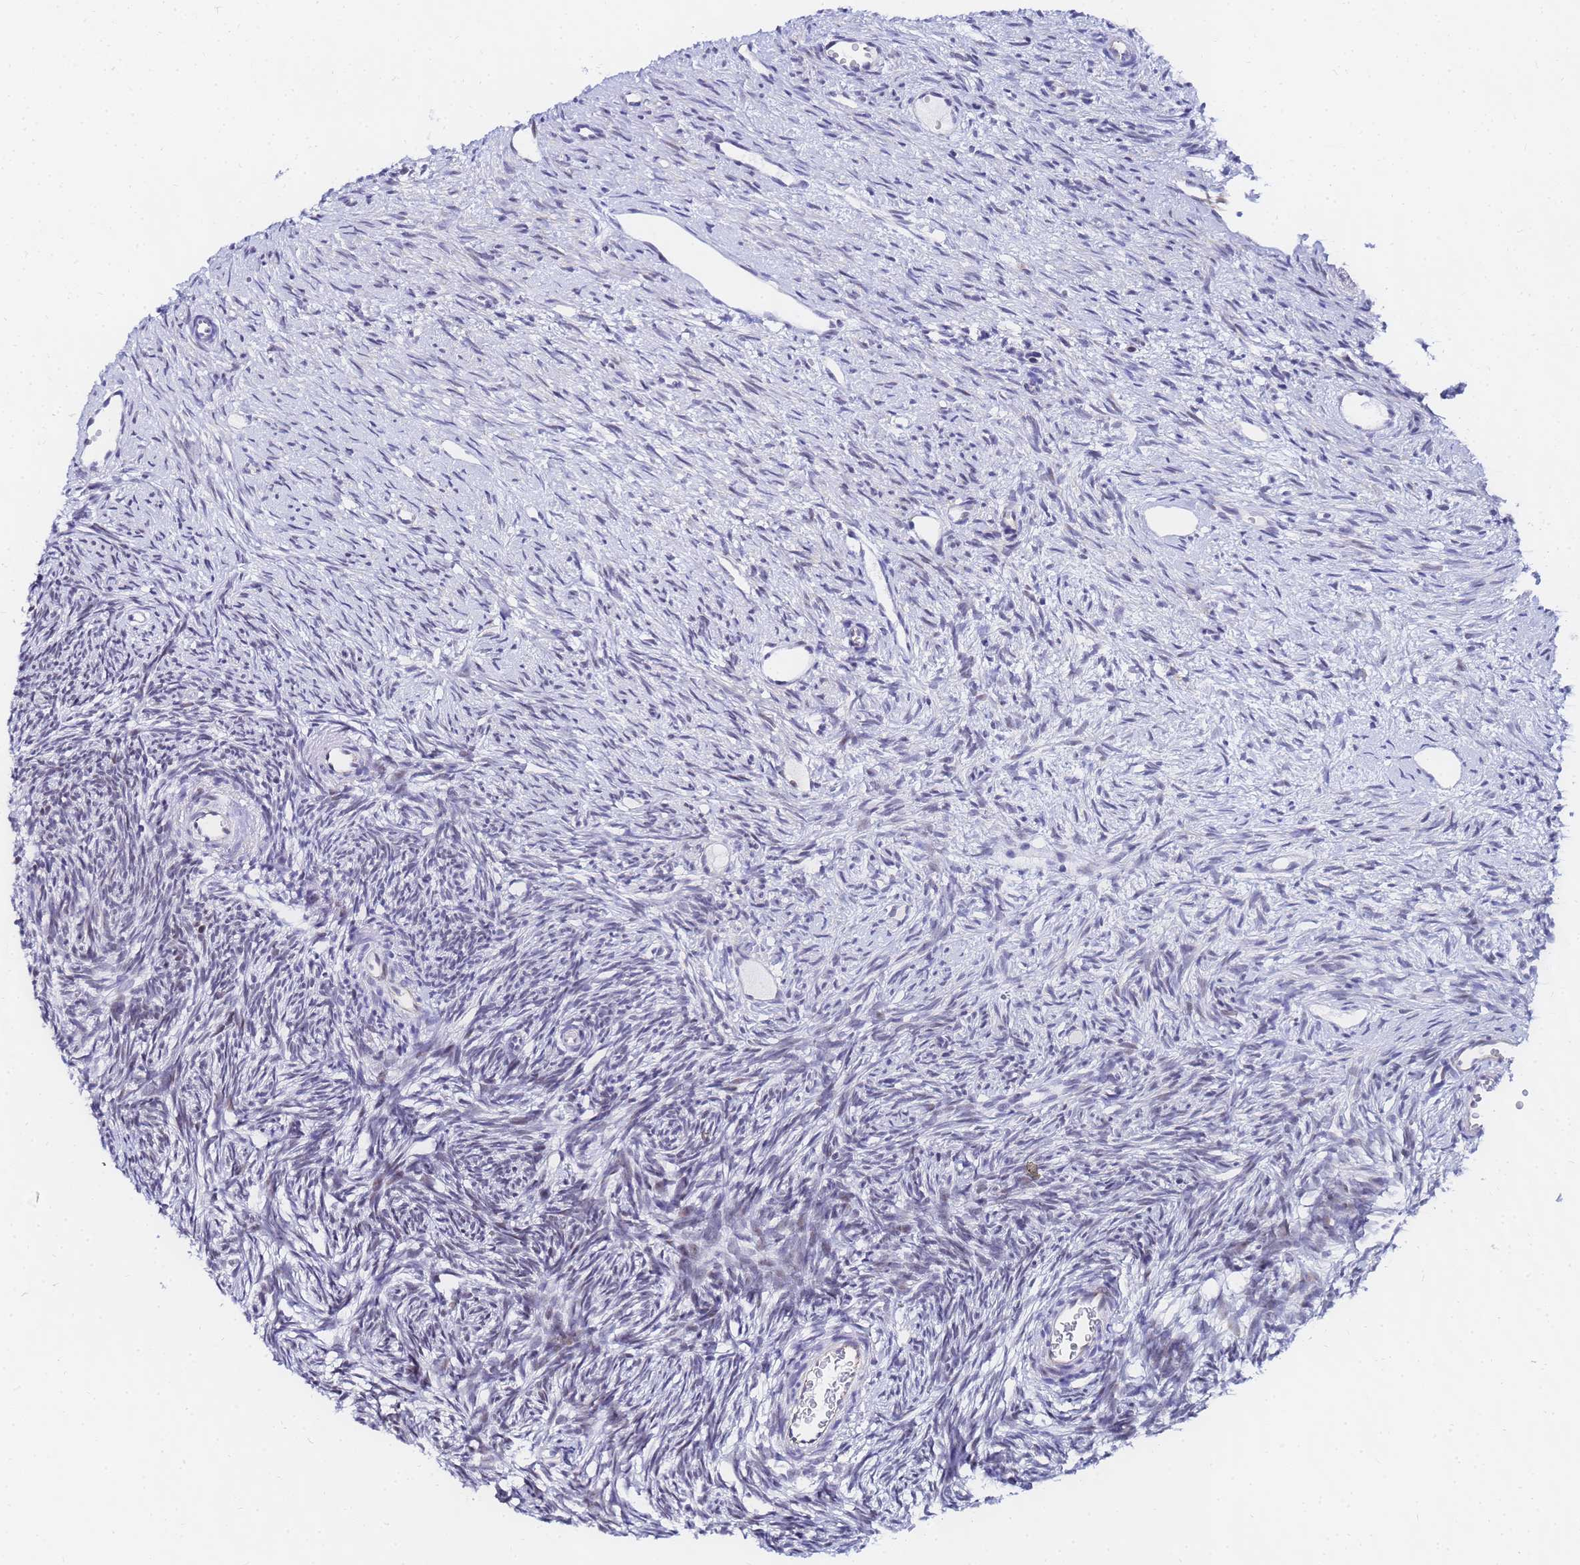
{"staining": {"intensity": "weak", "quantity": ">75%", "location": "cytoplasmic/membranous"}, "tissue": "ovary", "cell_type": "Follicle cells", "image_type": "normal", "snomed": [{"axis": "morphology", "description": "Normal tissue, NOS"}, {"axis": "topography", "description": "Ovary"}], "caption": "The photomicrograph demonstrates staining of normal ovary, revealing weak cytoplasmic/membranous protein staining (brown color) within follicle cells. (DAB (3,3'-diaminobenzidine) IHC, brown staining for protein, blue staining for nuclei).", "gene": "CKMT1A", "patient": {"sex": "female", "age": 51}}